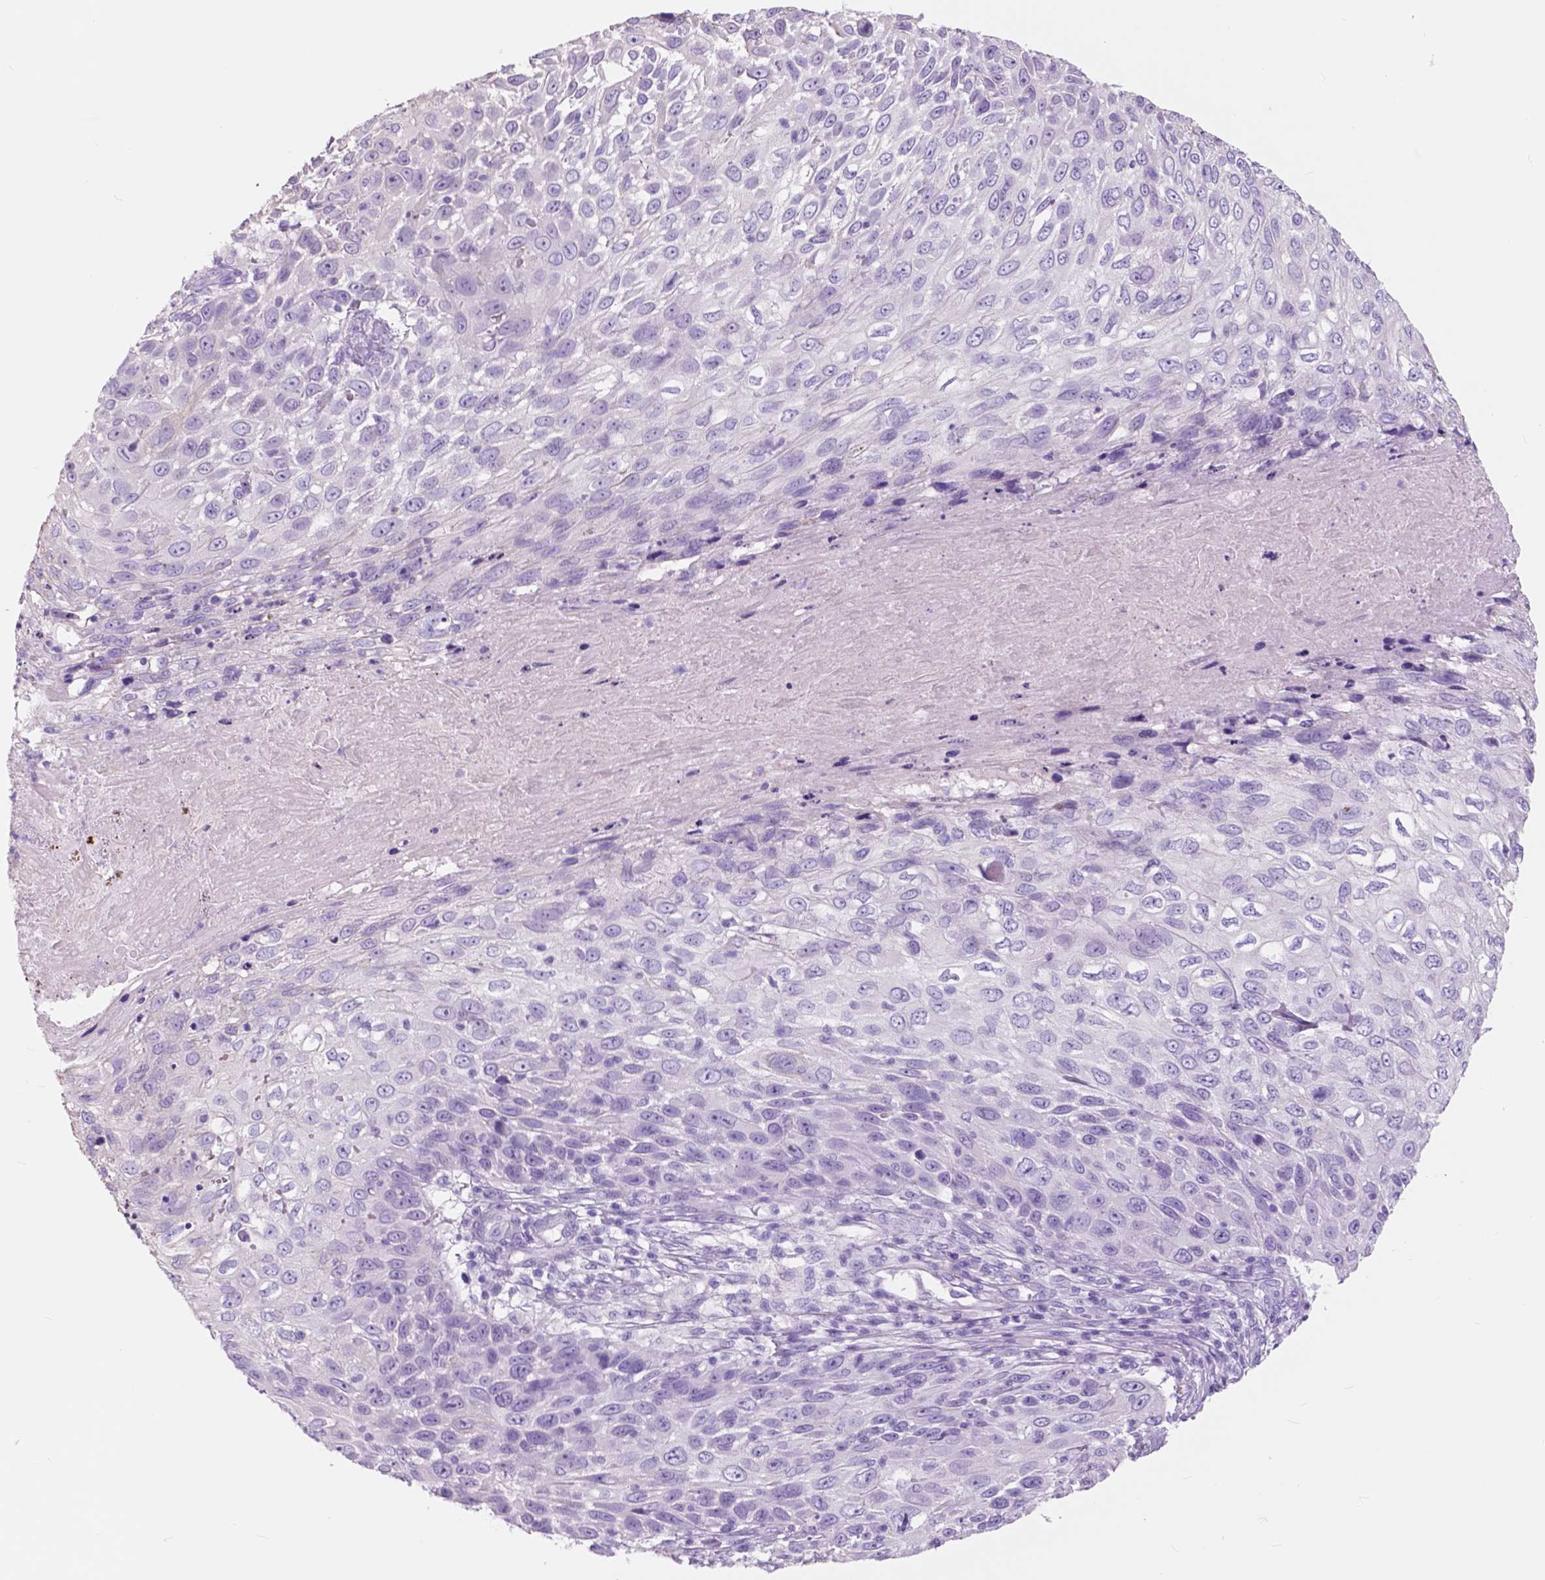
{"staining": {"intensity": "negative", "quantity": "none", "location": "none"}, "tissue": "skin cancer", "cell_type": "Tumor cells", "image_type": "cancer", "snomed": [{"axis": "morphology", "description": "Squamous cell carcinoma, NOS"}, {"axis": "topography", "description": "Skin"}], "caption": "High power microscopy photomicrograph of an immunohistochemistry (IHC) photomicrograph of skin cancer, revealing no significant staining in tumor cells.", "gene": "FXYD2", "patient": {"sex": "male", "age": 92}}